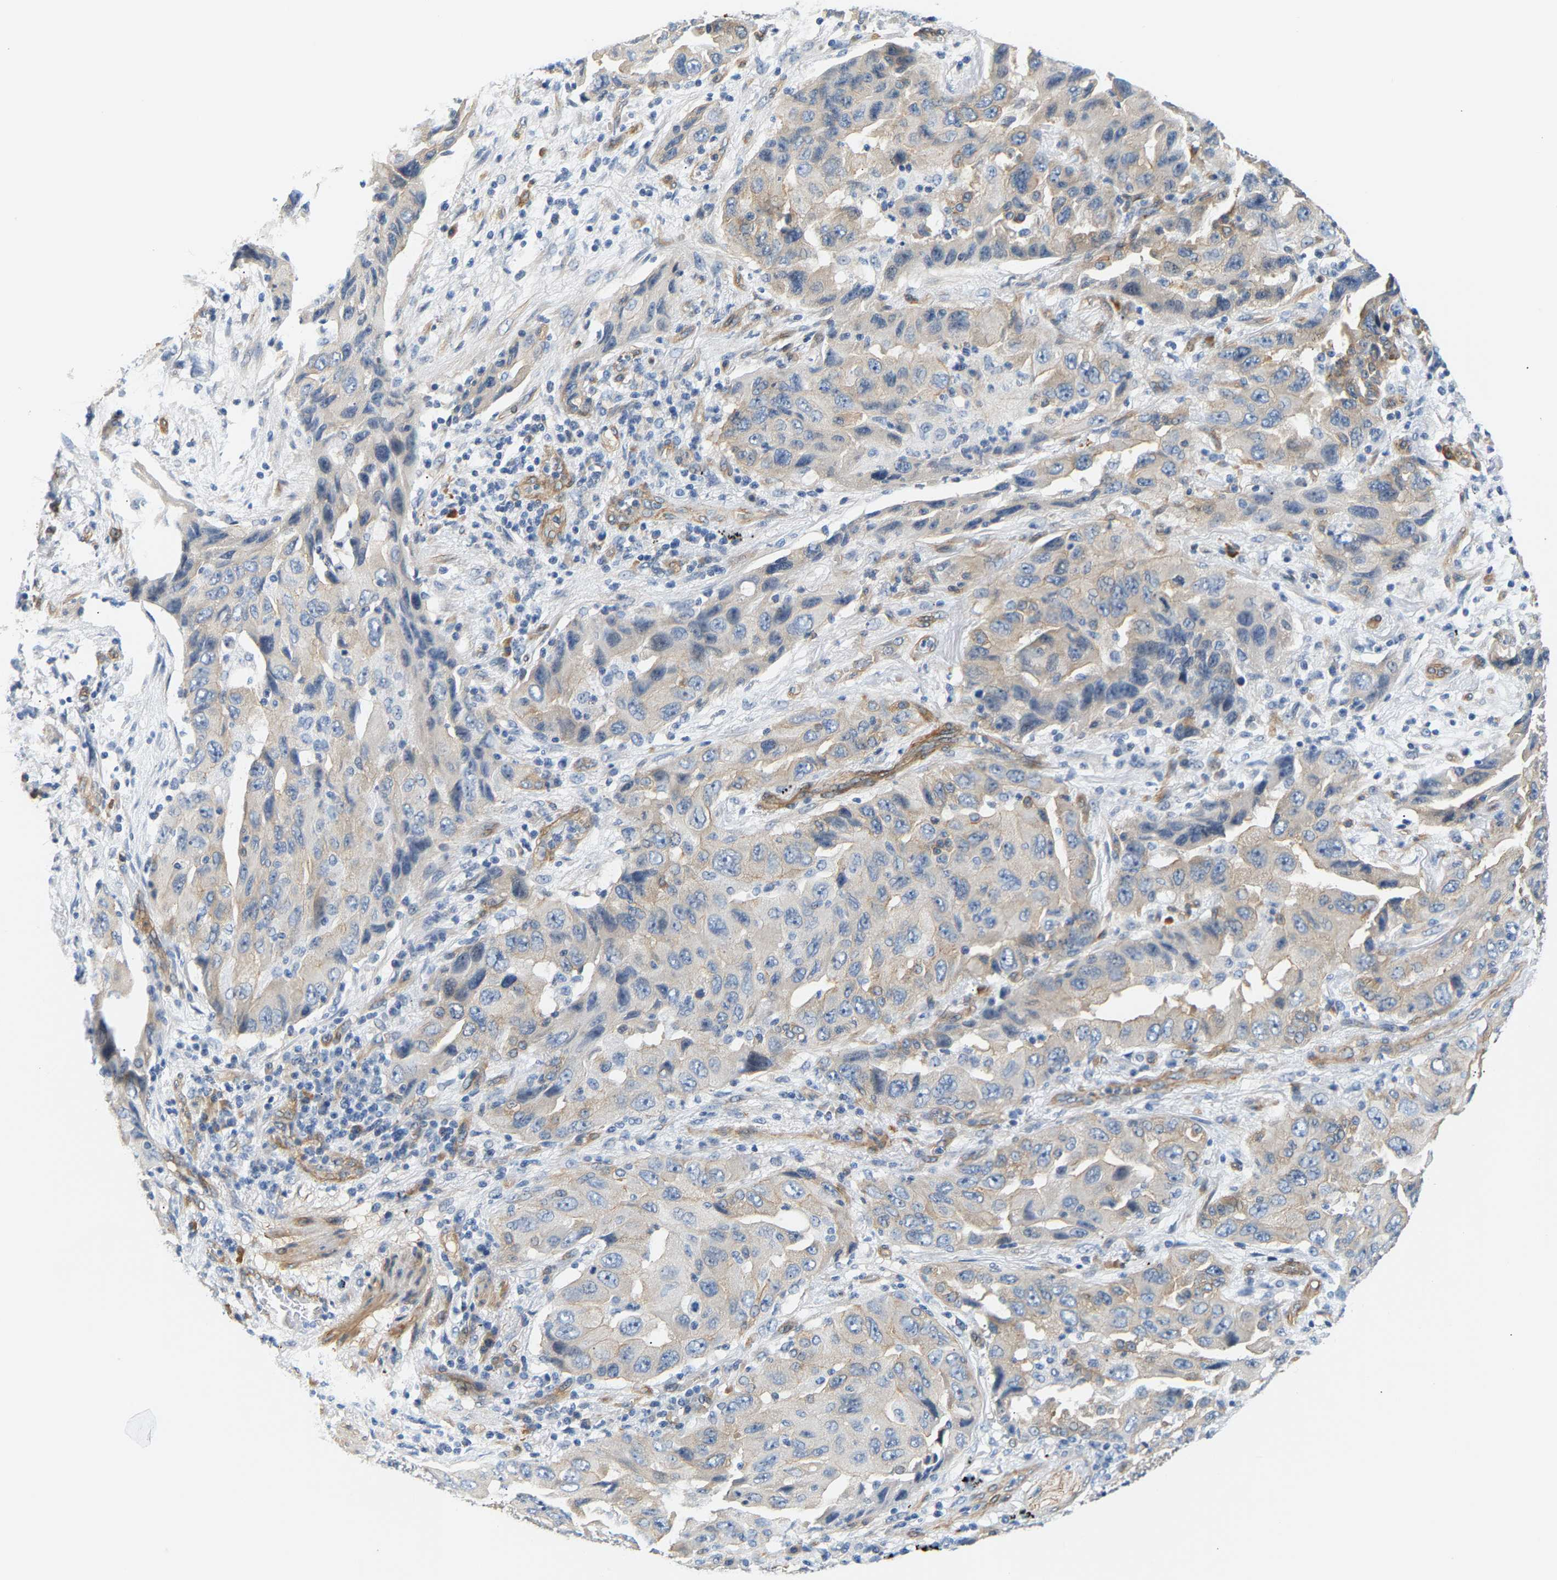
{"staining": {"intensity": "weak", "quantity": "<25%", "location": "cytoplasmic/membranous"}, "tissue": "lung cancer", "cell_type": "Tumor cells", "image_type": "cancer", "snomed": [{"axis": "morphology", "description": "Adenocarcinoma, NOS"}, {"axis": "topography", "description": "Lung"}], "caption": "Immunohistochemical staining of adenocarcinoma (lung) displays no significant staining in tumor cells.", "gene": "PAWR", "patient": {"sex": "female", "age": 65}}